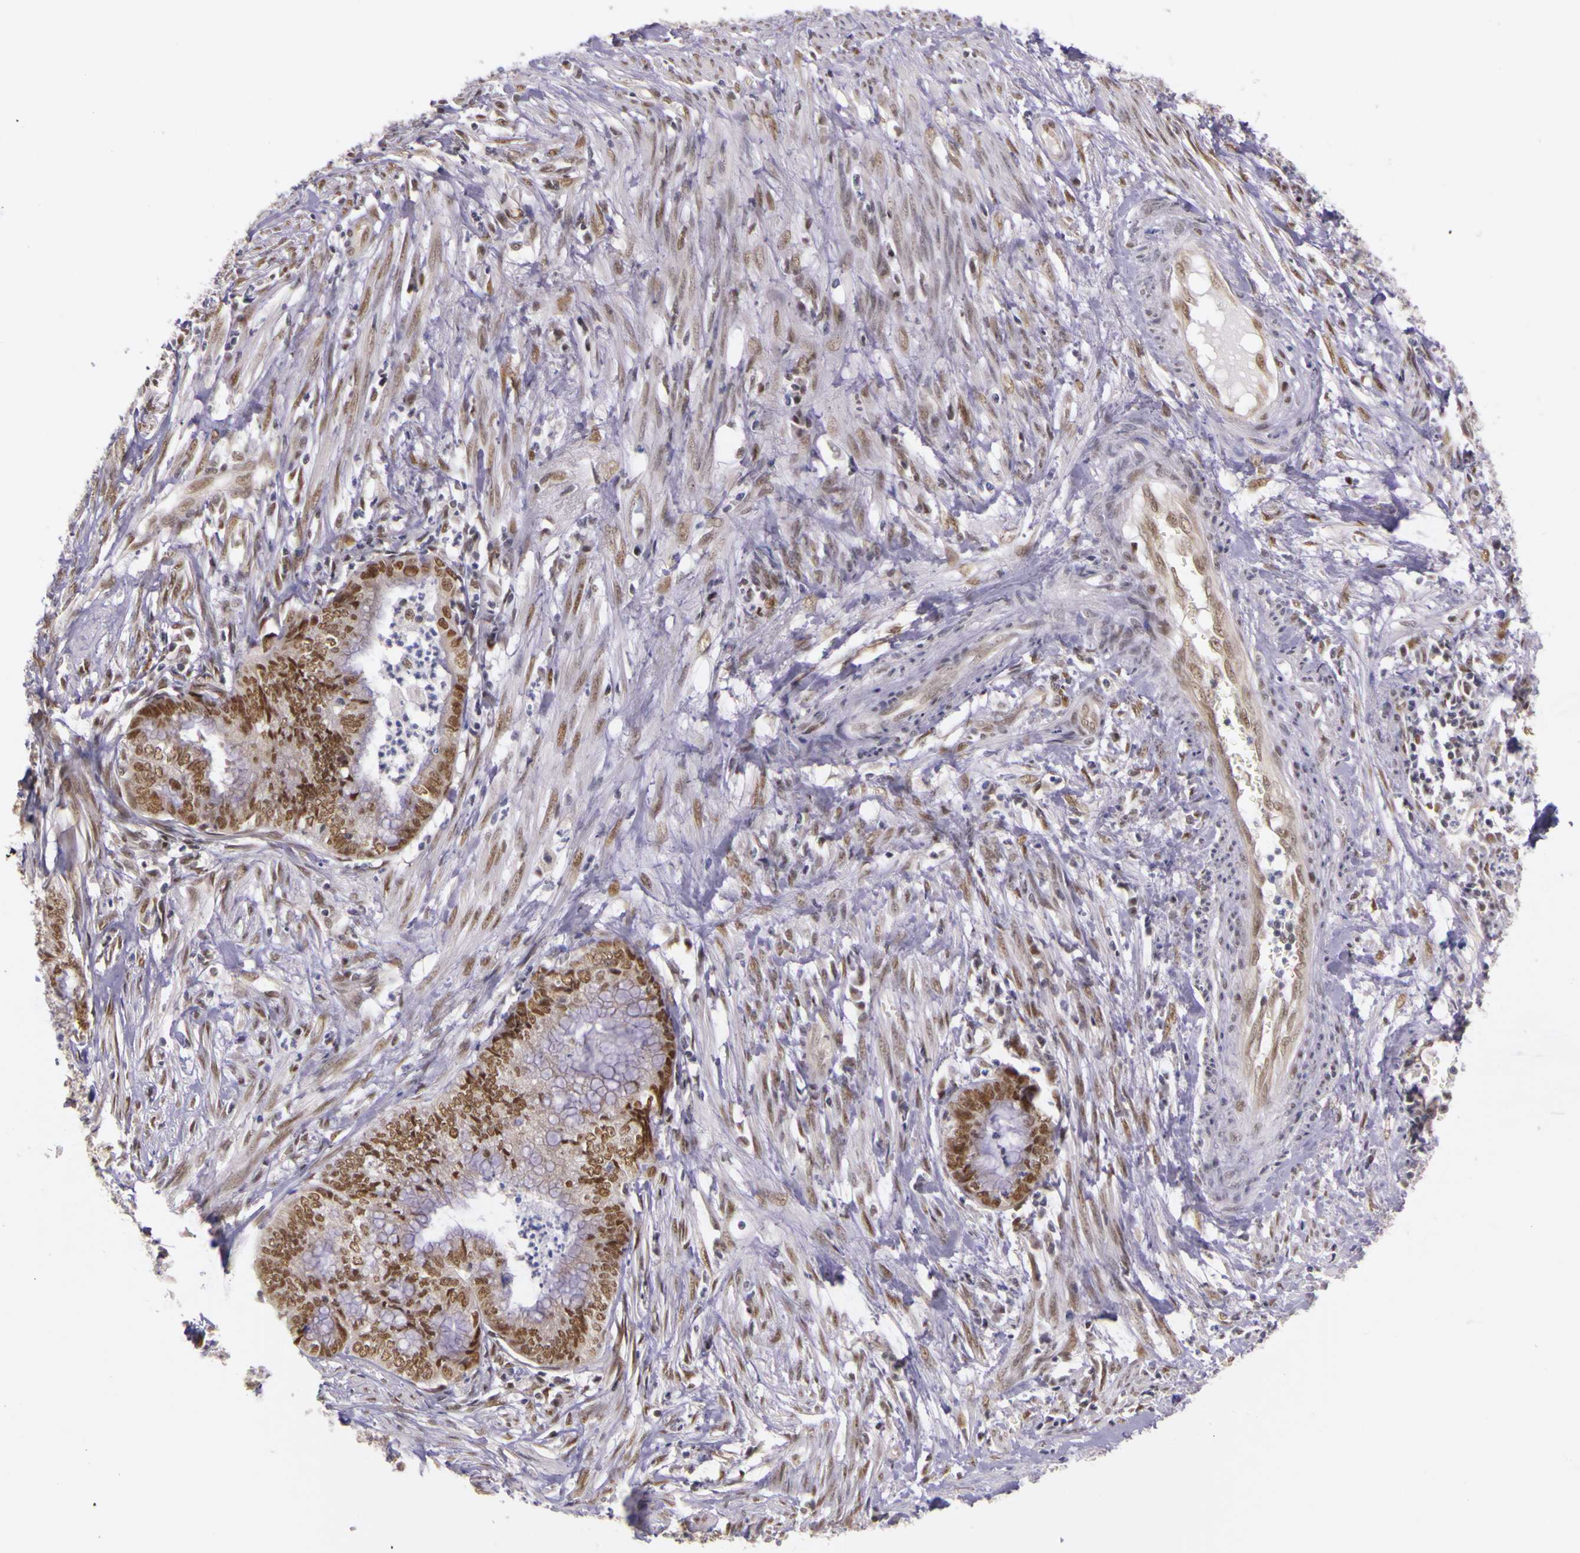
{"staining": {"intensity": "moderate", "quantity": ">75%", "location": "nuclear"}, "tissue": "endometrial cancer", "cell_type": "Tumor cells", "image_type": "cancer", "snomed": [{"axis": "morphology", "description": "Necrosis, NOS"}, {"axis": "morphology", "description": "Adenocarcinoma, NOS"}, {"axis": "topography", "description": "Endometrium"}], "caption": "Immunohistochemistry (IHC) (DAB (3,3'-diaminobenzidine)) staining of endometrial cancer (adenocarcinoma) exhibits moderate nuclear protein positivity in approximately >75% of tumor cells. Using DAB (3,3'-diaminobenzidine) (brown) and hematoxylin (blue) stains, captured at high magnification using brightfield microscopy.", "gene": "WDR13", "patient": {"sex": "female", "age": 79}}